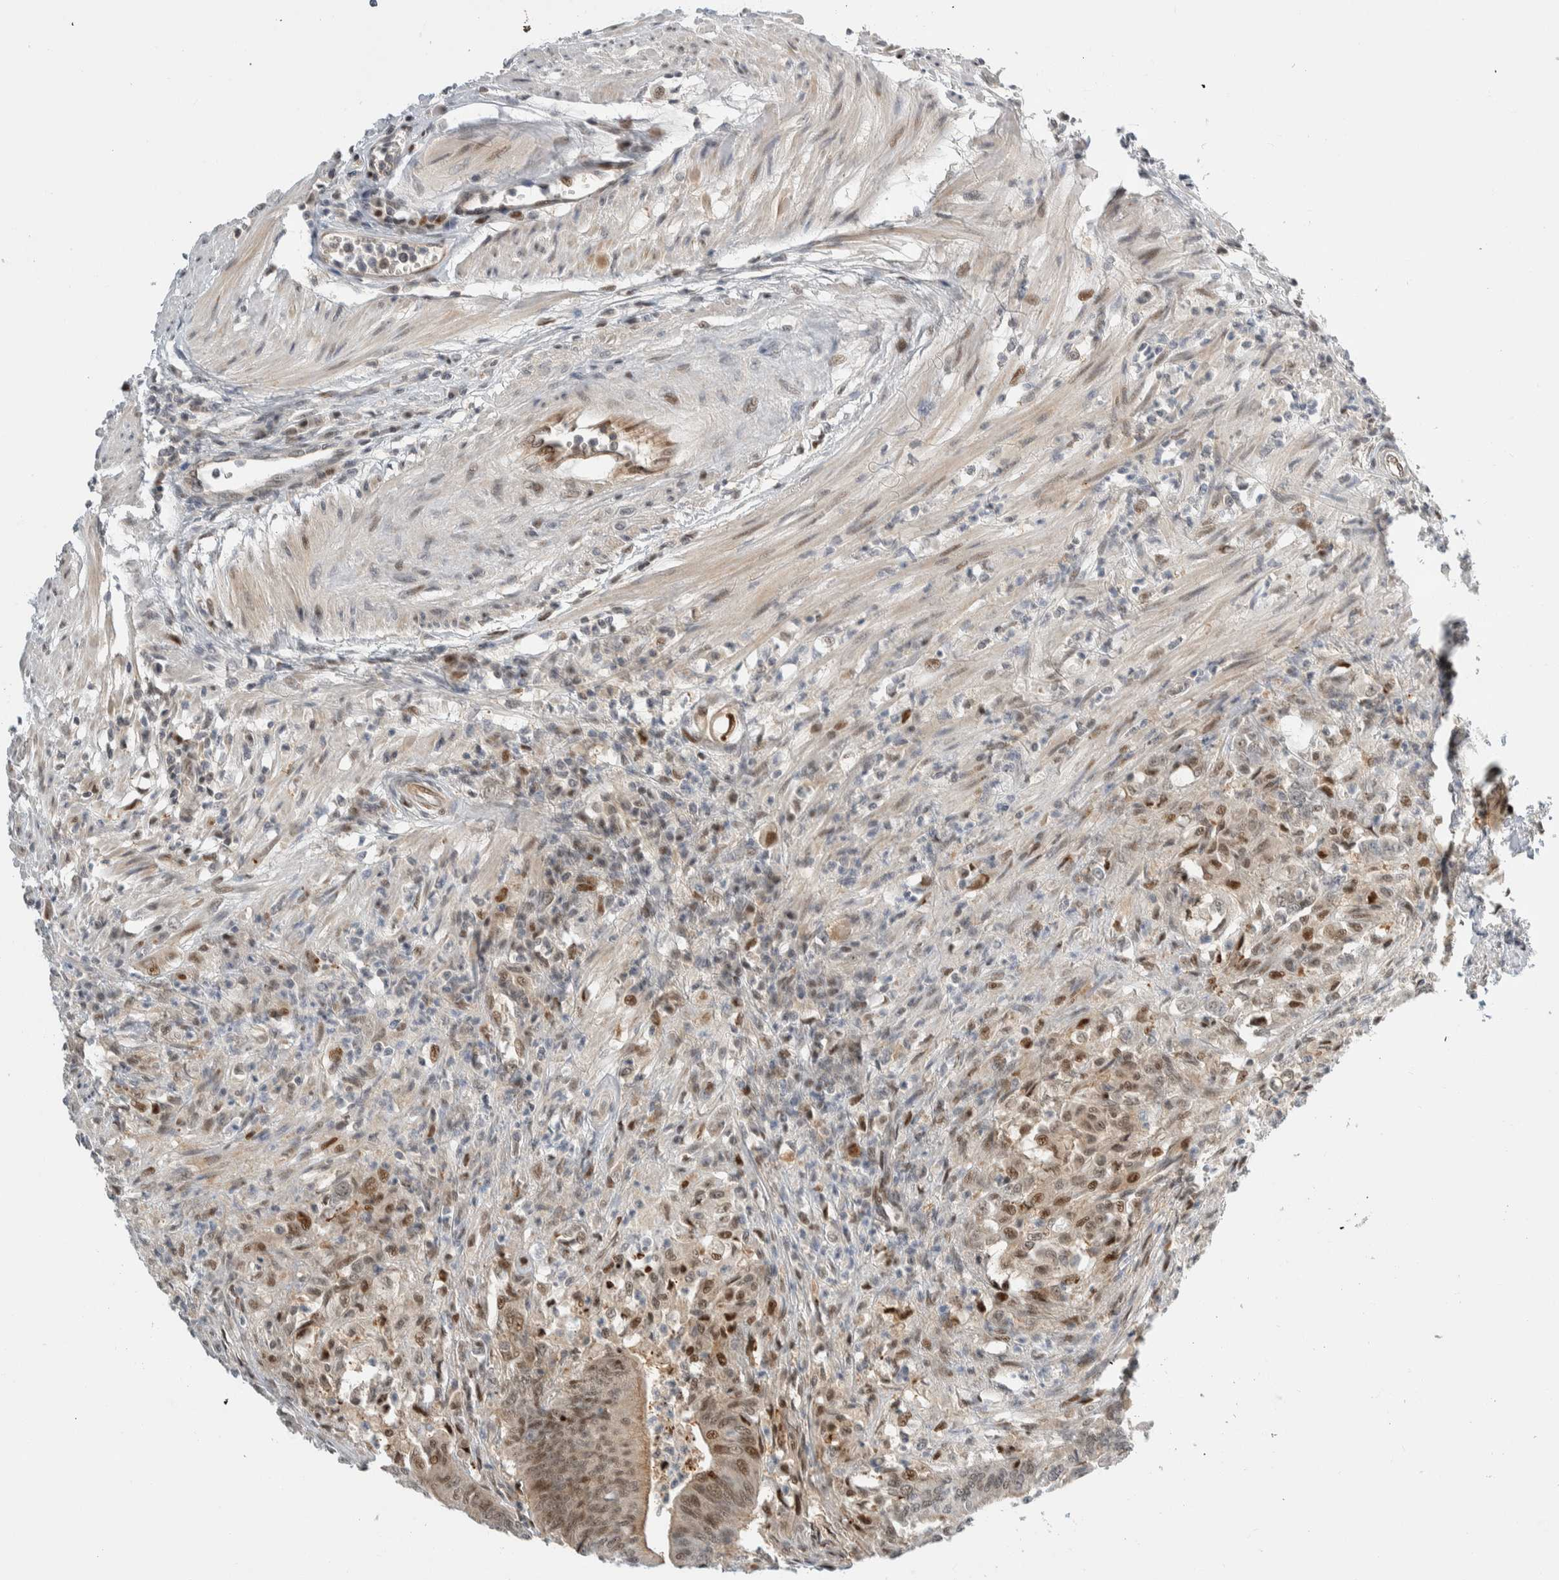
{"staining": {"intensity": "moderate", "quantity": "25%-75%", "location": "cytoplasmic/membranous,nuclear"}, "tissue": "colorectal cancer", "cell_type": "Tumor cells", "image_type": "cancer", "snomed": [{"axis": "morphology", "description": "Adenoma, NOS"}, {"axis": "morphology", "description": "Adenocarcinoma, NOS"}, {"axis": "topography", "description": "Colon"}], "caption": "There is medium levels of moderate cytoplasmic/membranous and nuclear staining in tumor cells of colorectal cancer (adenoma), as demonstrated by immunohistochemical staining (brown color).", "gene": "NCR3LG1", "patient": {"sex": "male", "age": 79}}